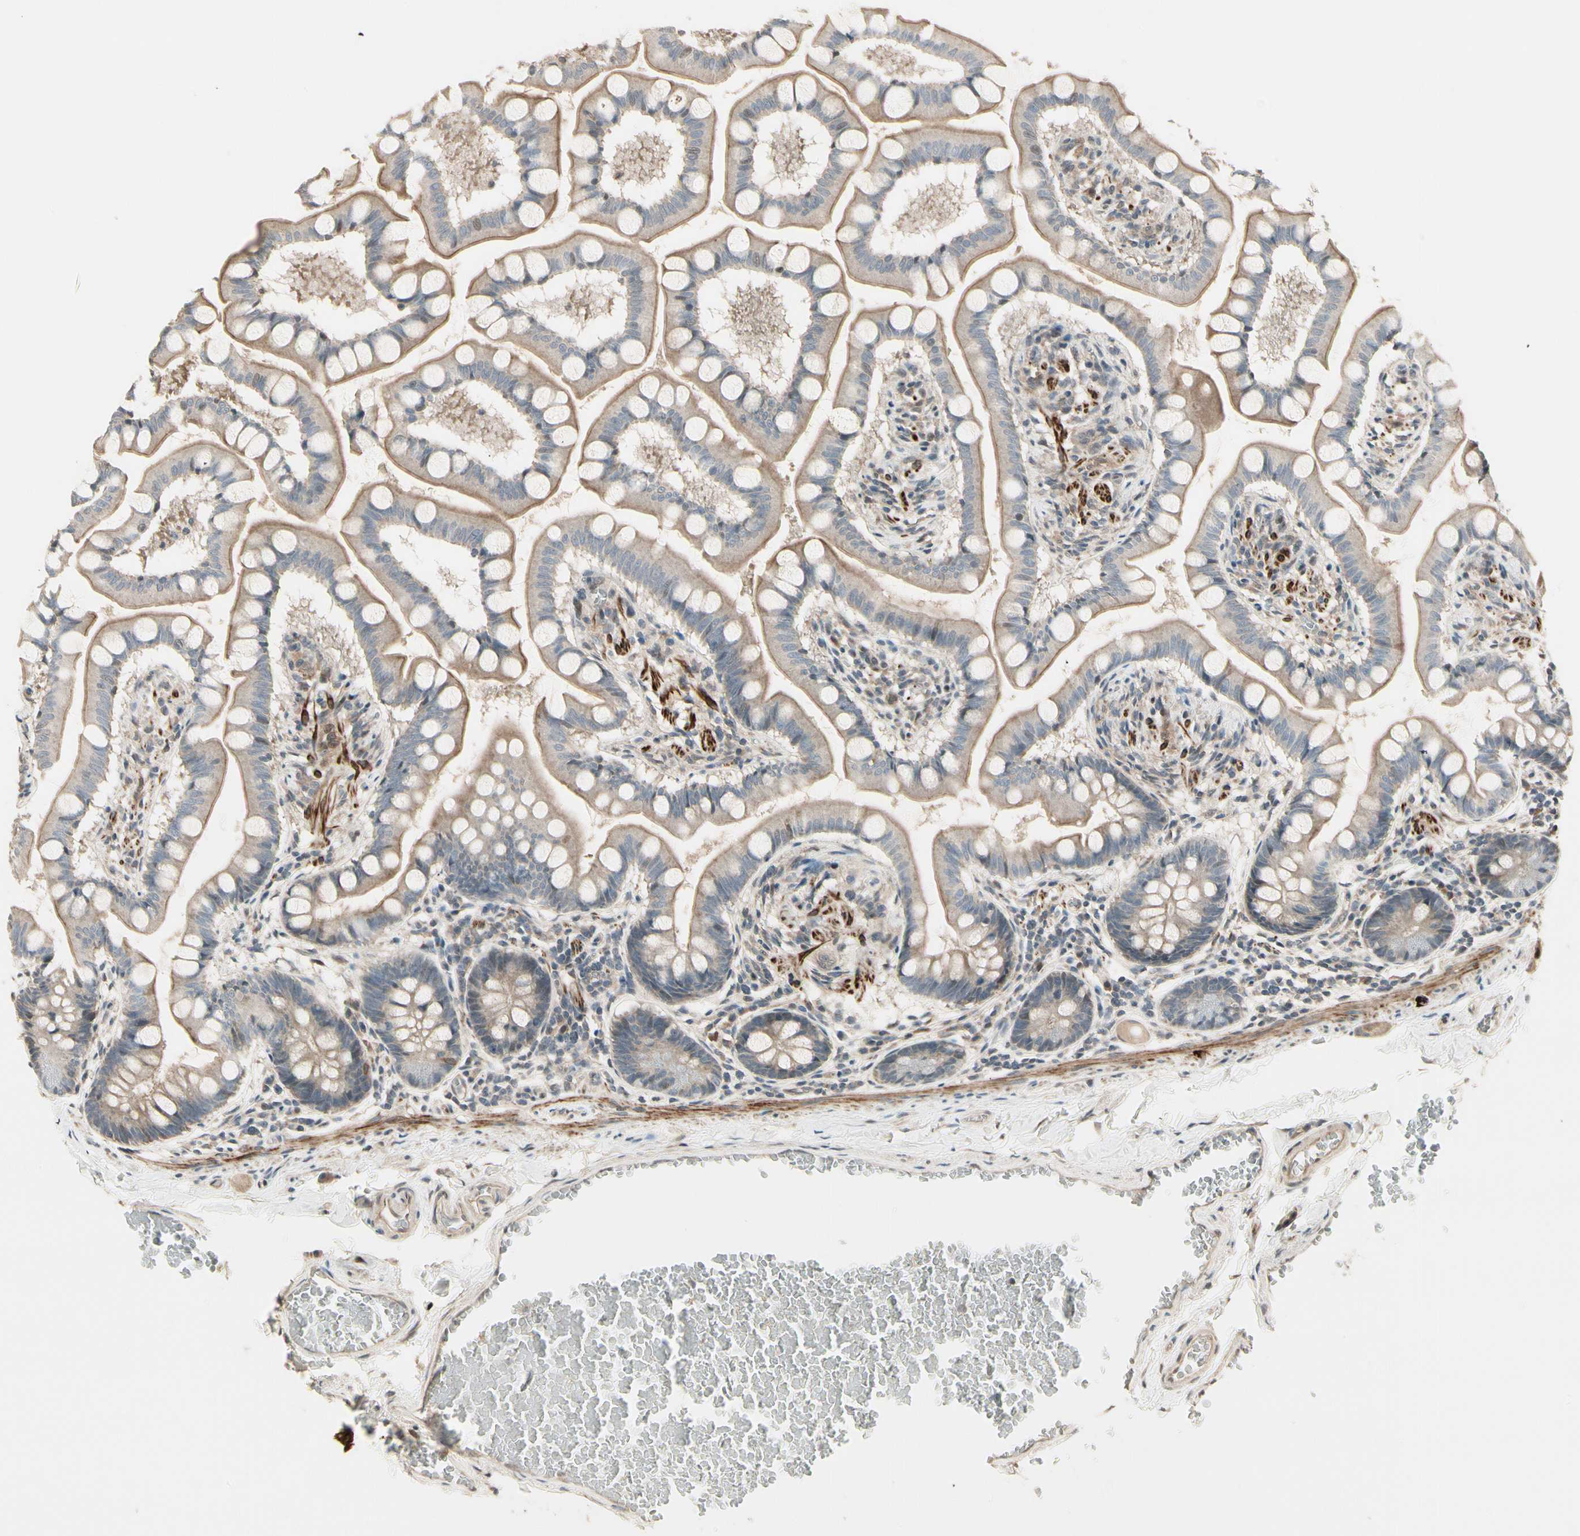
{"staining": {"intensity": "moderate", "quantity": ">75%", "location": "cytoplasmic/membranous"}, "tissue": "small intestine", "cell_type": "Glandular cells", "image_type": "normal", "snomed": [{"axis": "morphology", "description": "Normal tissue, NOS"}, {"axis": "topography", "description": "Small intestine"}], "caption": "Immunohistochemistry (IHC) (DAB) staining of unremarkable small intestine shows moderate cytoplasmic/membranous protein expression in approximately >75% of glandular cells.", "gene": "SVBP", "patient": {"sex": "male", "age": 41}}